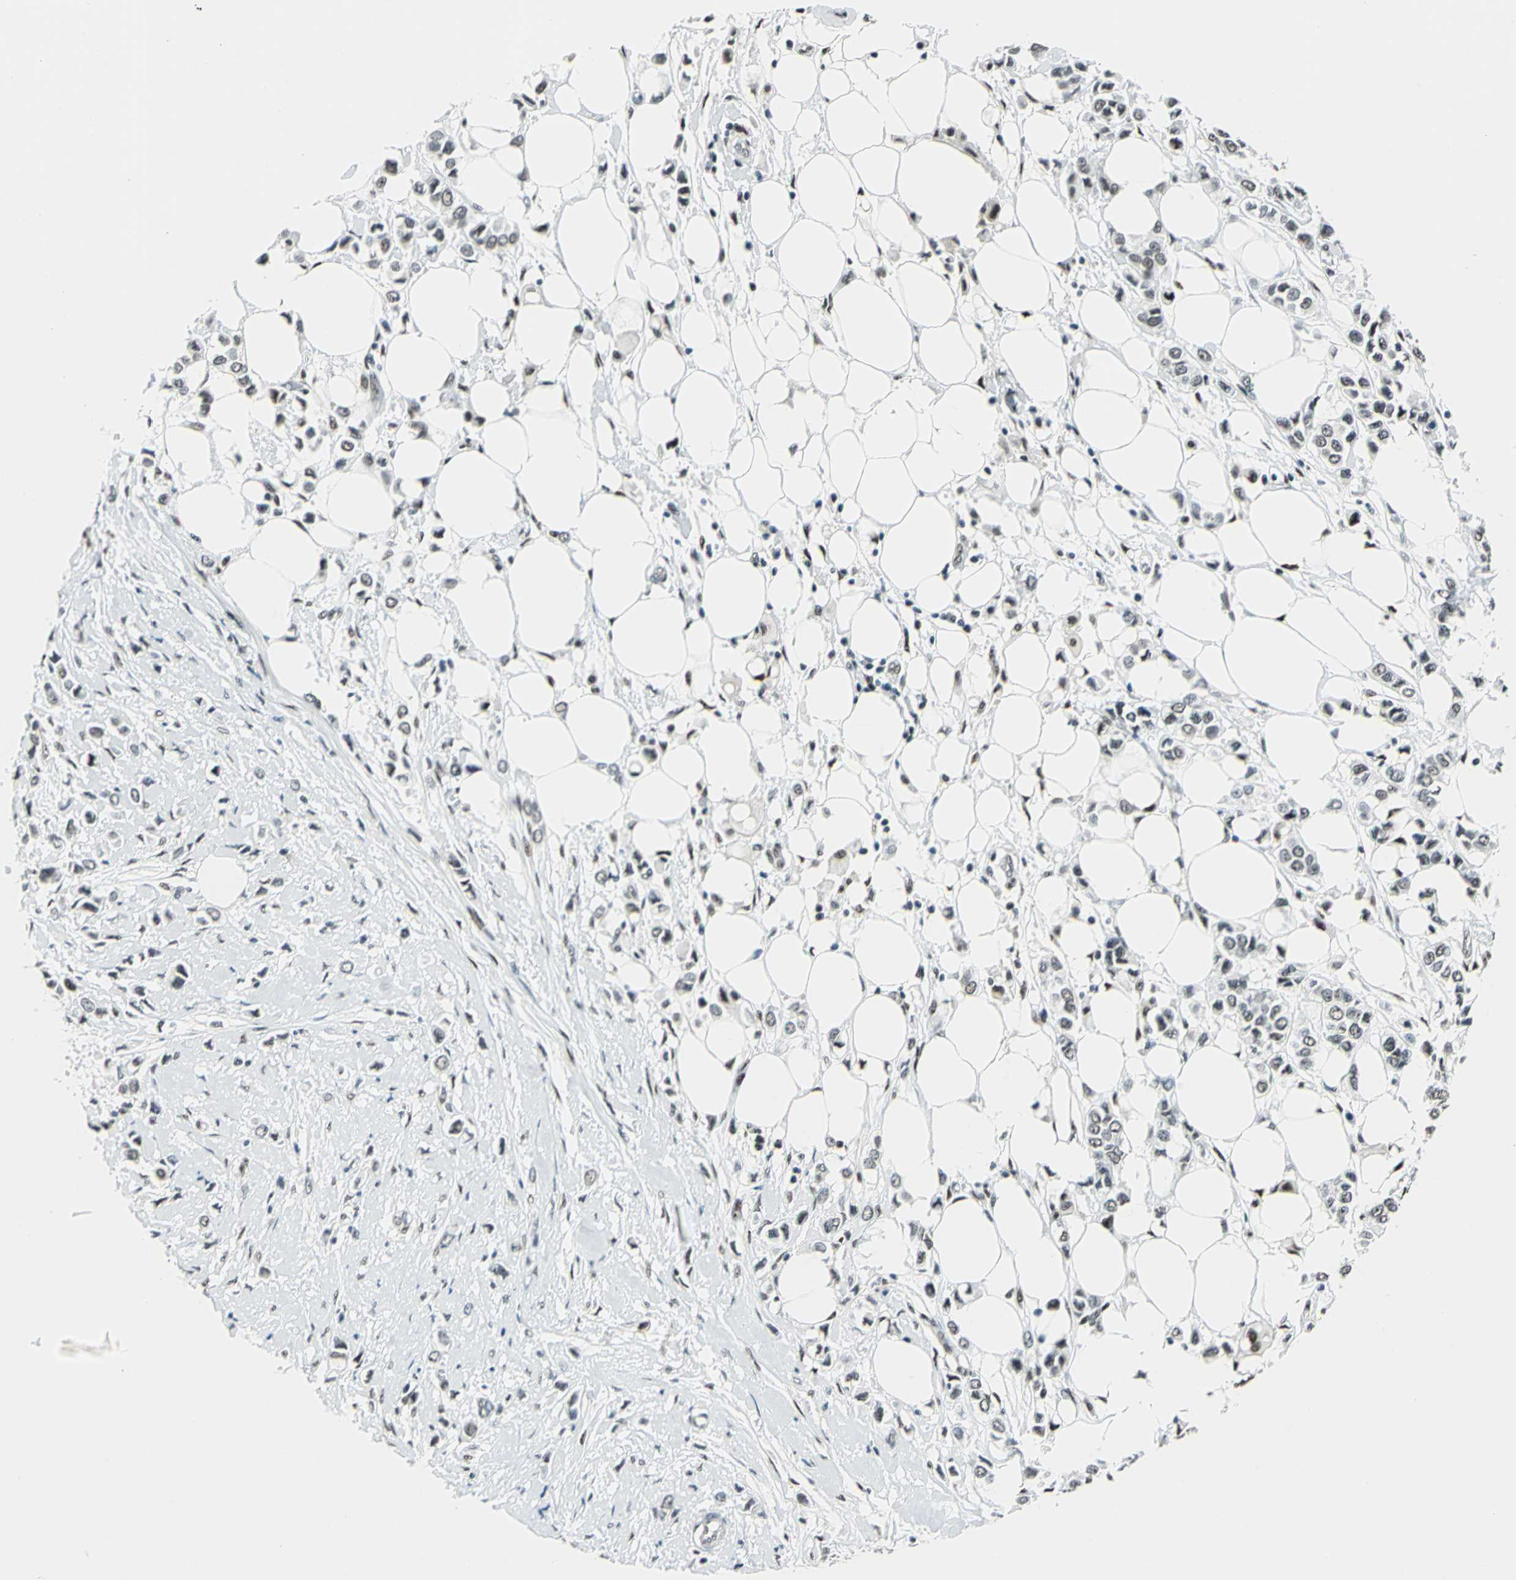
{"staining": {"intensity": "moderate", "quantity": ">75%", "location": "nuclear"}, "tissue": "breast cancer", "cell_type": "Tumor cells", "image_type": "cancer", "snomed": [{"axis": "morphology", "description": "Lobular carcinoma"}, {"axis": "topography", "description": "Breast"}], "caption": "Breast cancer (lobular carcinoma) stained for a protein displays moderate nuclear positivity in tumor cells.", "gene": "KAT6B", "patient": {"sex": "female", "age": 51}}